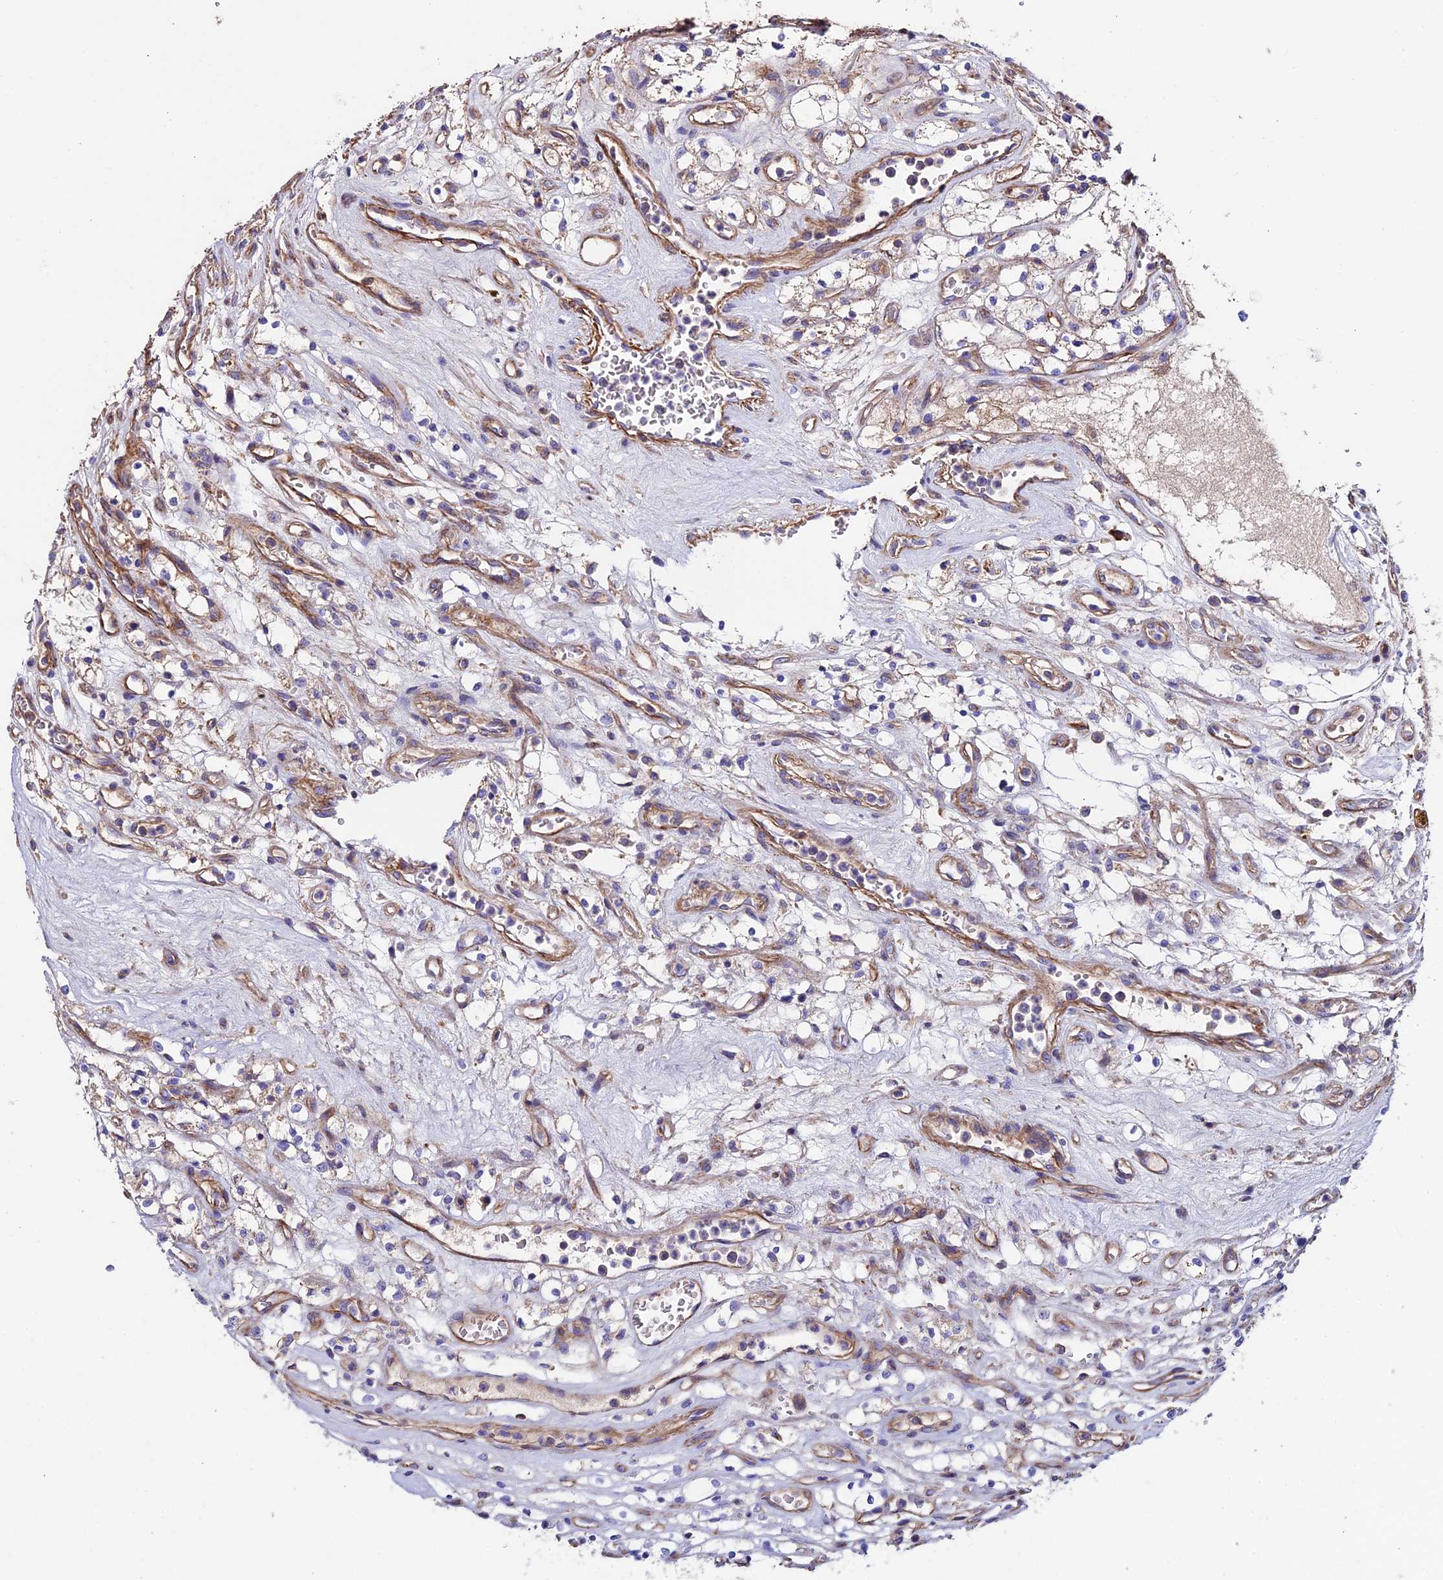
{"staining": {"intensity": "negative", "quantity": "none", "location": "none"}, "tissue": "renal cancer", "cell_type": "Tumor cells", "image_type": "cancer", "snomed": [{"axis": "morphology", "description": "Adenocarcinoma, NOS"}, {"axis": "topography", "description": "Kidney"}], "caption": "Immunohistochemistry (IHC) of human adenocarcinoma (renal) demonstrates no positivity in tumor cells. (DAB immunohistochemistry, high magnification).", "gene": "EVA1B", "patient": {"sex": "female", "age": 69}}